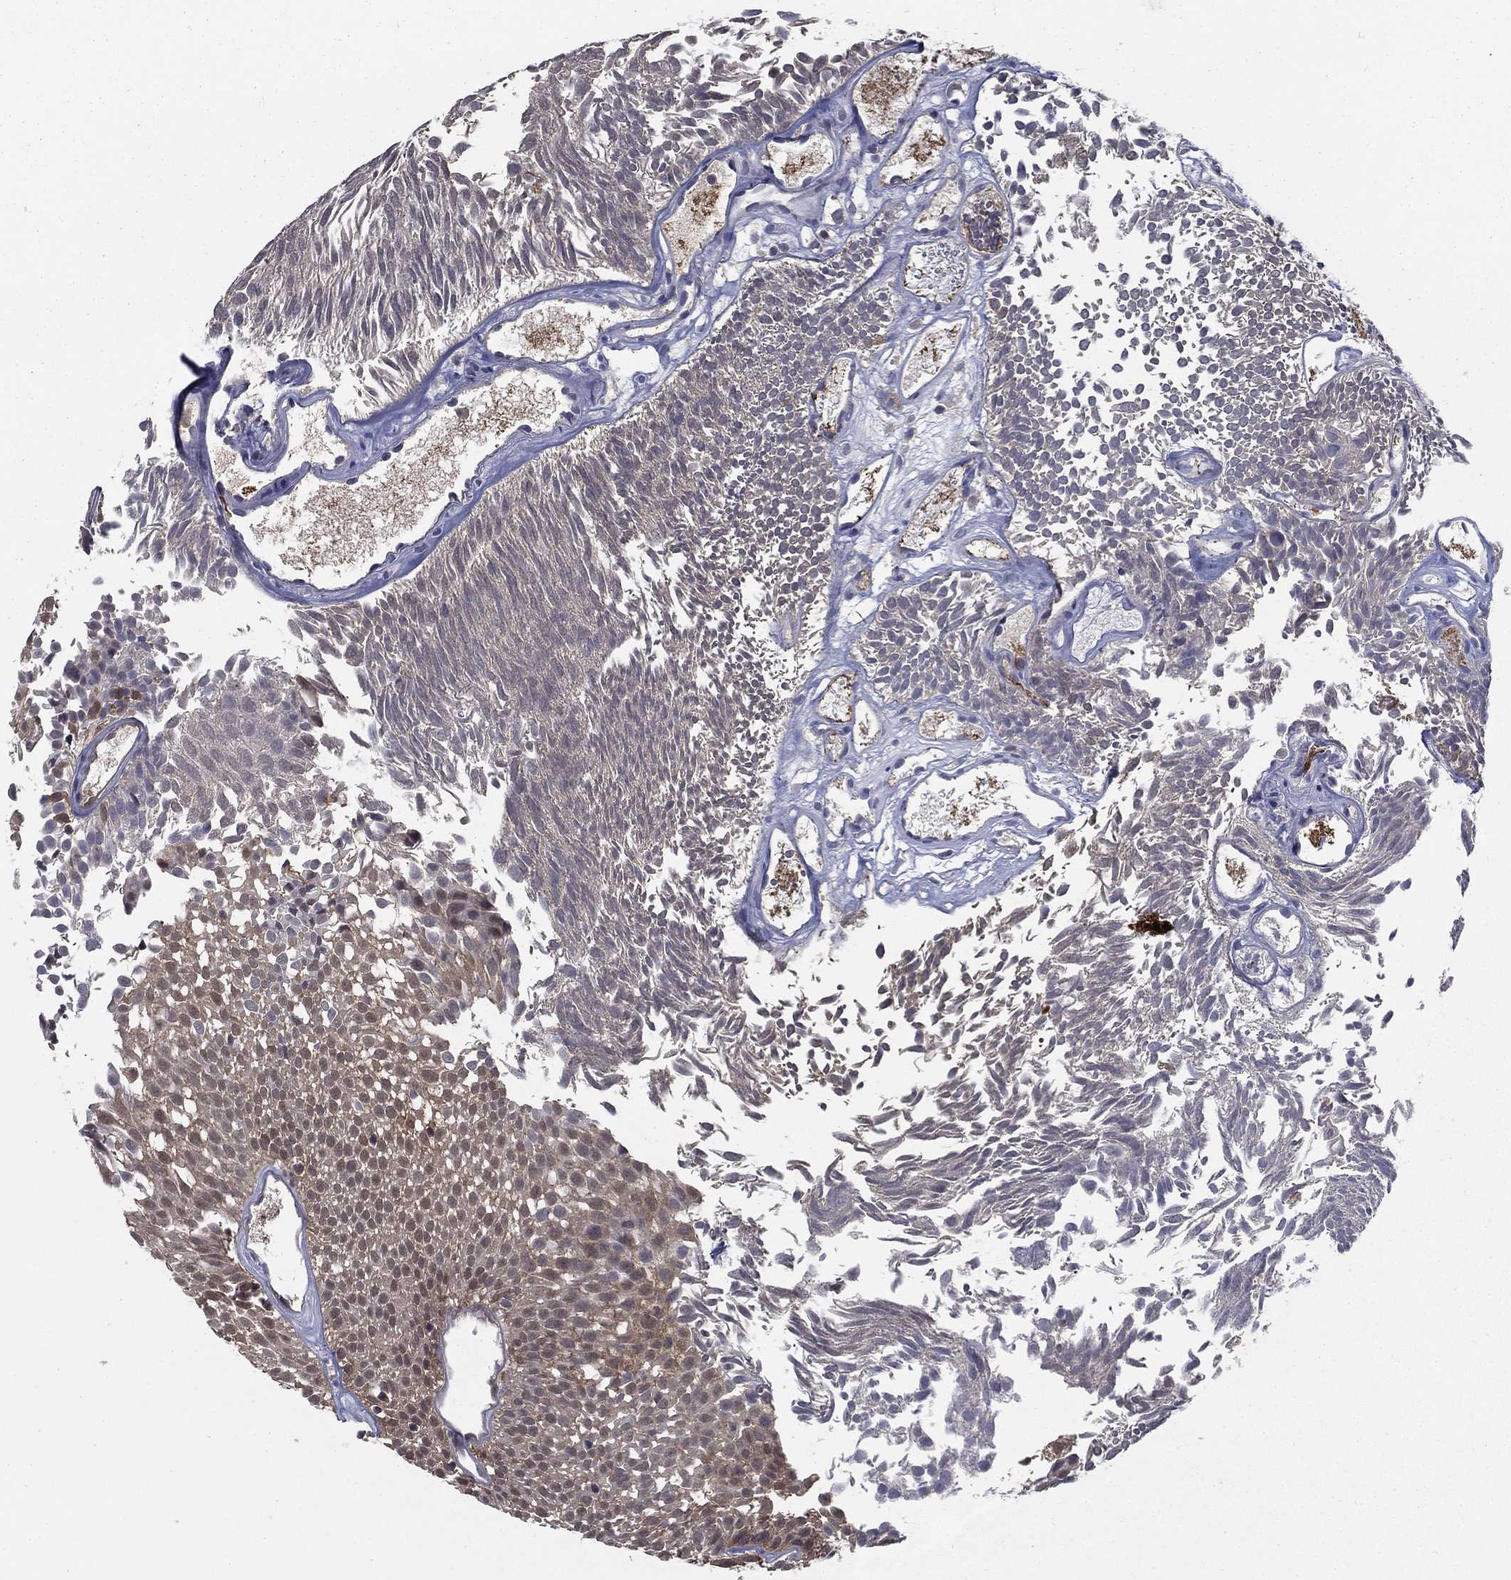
{"staining": {"intensity": "weak", "quantity": "25%-75%", "location": "cytoplasmic/membranous,nuclear"}, "tissue": "urothelial cancer", "cell_type": "Tumor cells", "image_type": "cancer", "snomed": [{"axis": "morphology", "description": "Urothelial carcinoma, Low grade"}, {"axis": "topography", "description": "Urinary bladder"}], "caption": "Protein staining of urothelial cancer tissue displays weak cytoplasmic/membranous and nuclear expression in approximately 25%-75% of tumor cells.", "gene": "NIT2", "patient": {"sex": "male", "age": 52}}